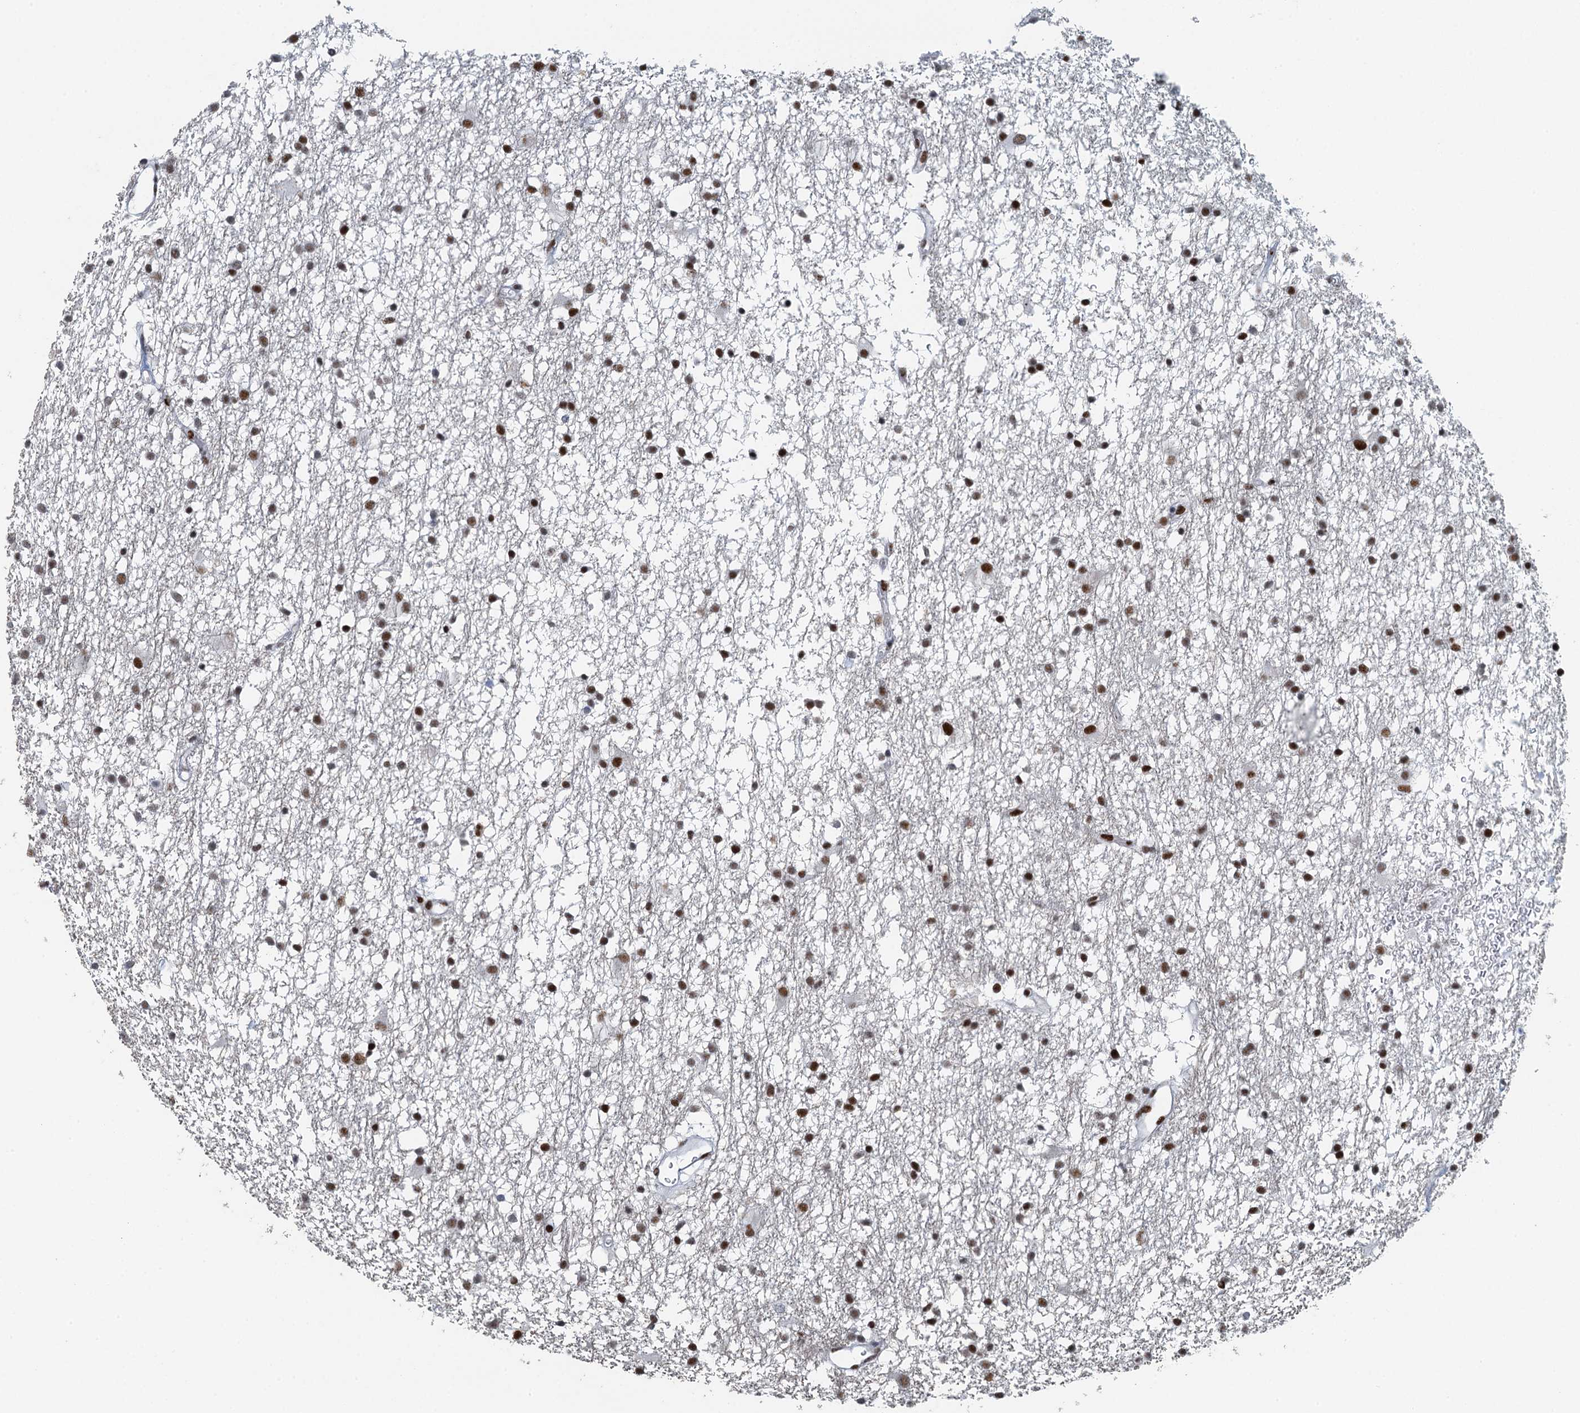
{"staining": {"intensity": "moderate", "quantity": ">75%", "location": "nuclear"}, "tissue": "glioma", "cell_type": "Tumor cells", "image_type": "cancer", "snomed": [{"axis": "morphology", "description": "Glioma, malignant, High grade"}, {"axis": "topography", "description": "Brain"}], "caption": "Protein staining shows moderate nuclear staining in about >75% of tumor cells in malignant glioma (high-grade).", "gene": "TTLL9", "patient": {"sex": "male", "age": 77}}